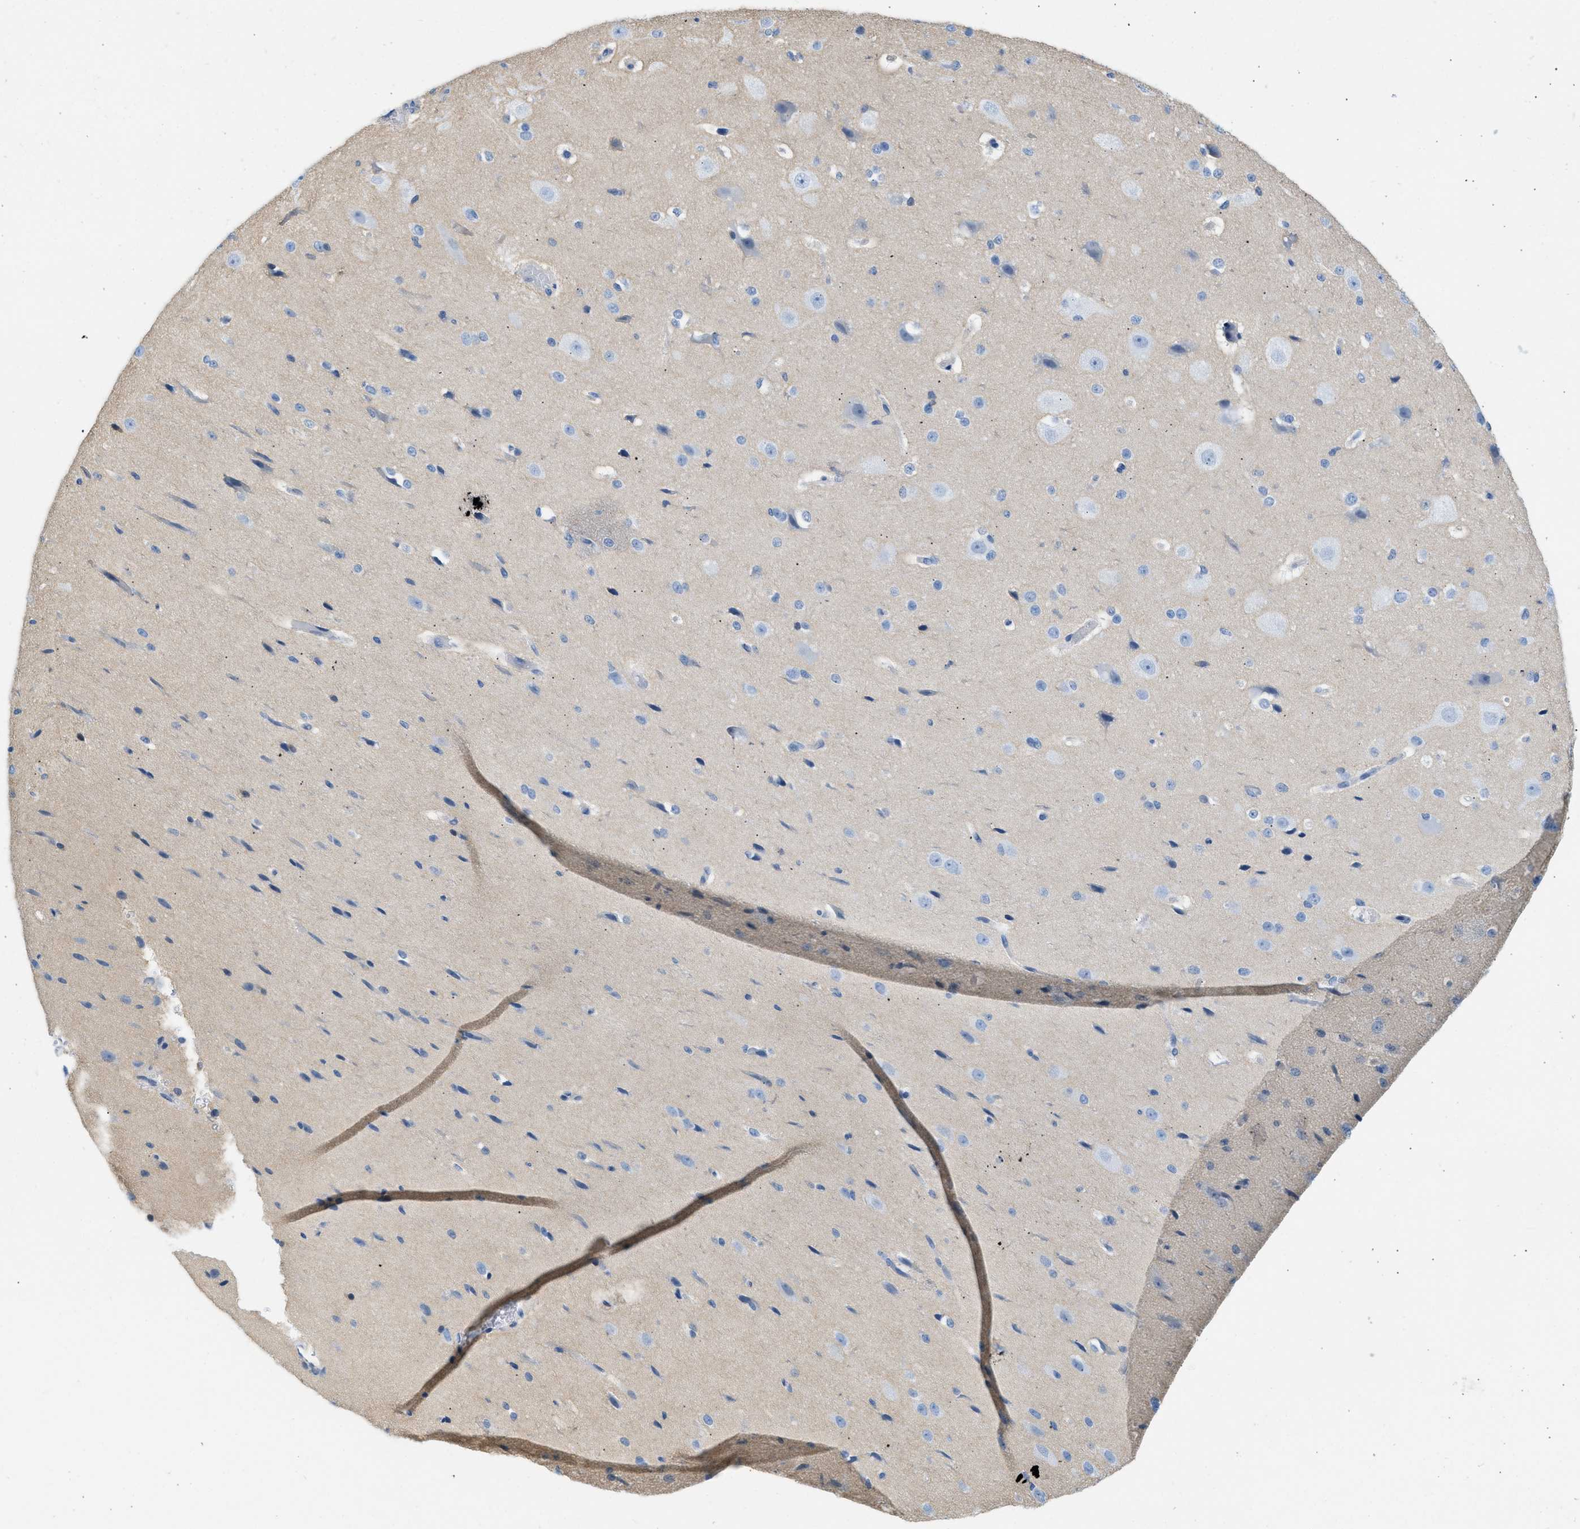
{"staining": {"intensity": "negative", "quantity": "none", "location": "none"}, "tissue": "cerebral cortex", "cell_type": "Endothelial cells", "image_type": "normal", "snomed": [{"axis": "morphology", "description": "Normal tissue, NOS"}, {"axis": "morphology", "description": "Developmental malformation"}, {"axis": "topography", "description": "Cerebral cortex"}], "caption": "DAB immunohistochemical staining of unremarkable cerebral cortex exhibits no significant staining in endothelial cells. (Immunohistochemistry, brightfield microscopy, high magnification).", "gene": "SPAM1", "patient": {"sex": "female", "age": 30}}